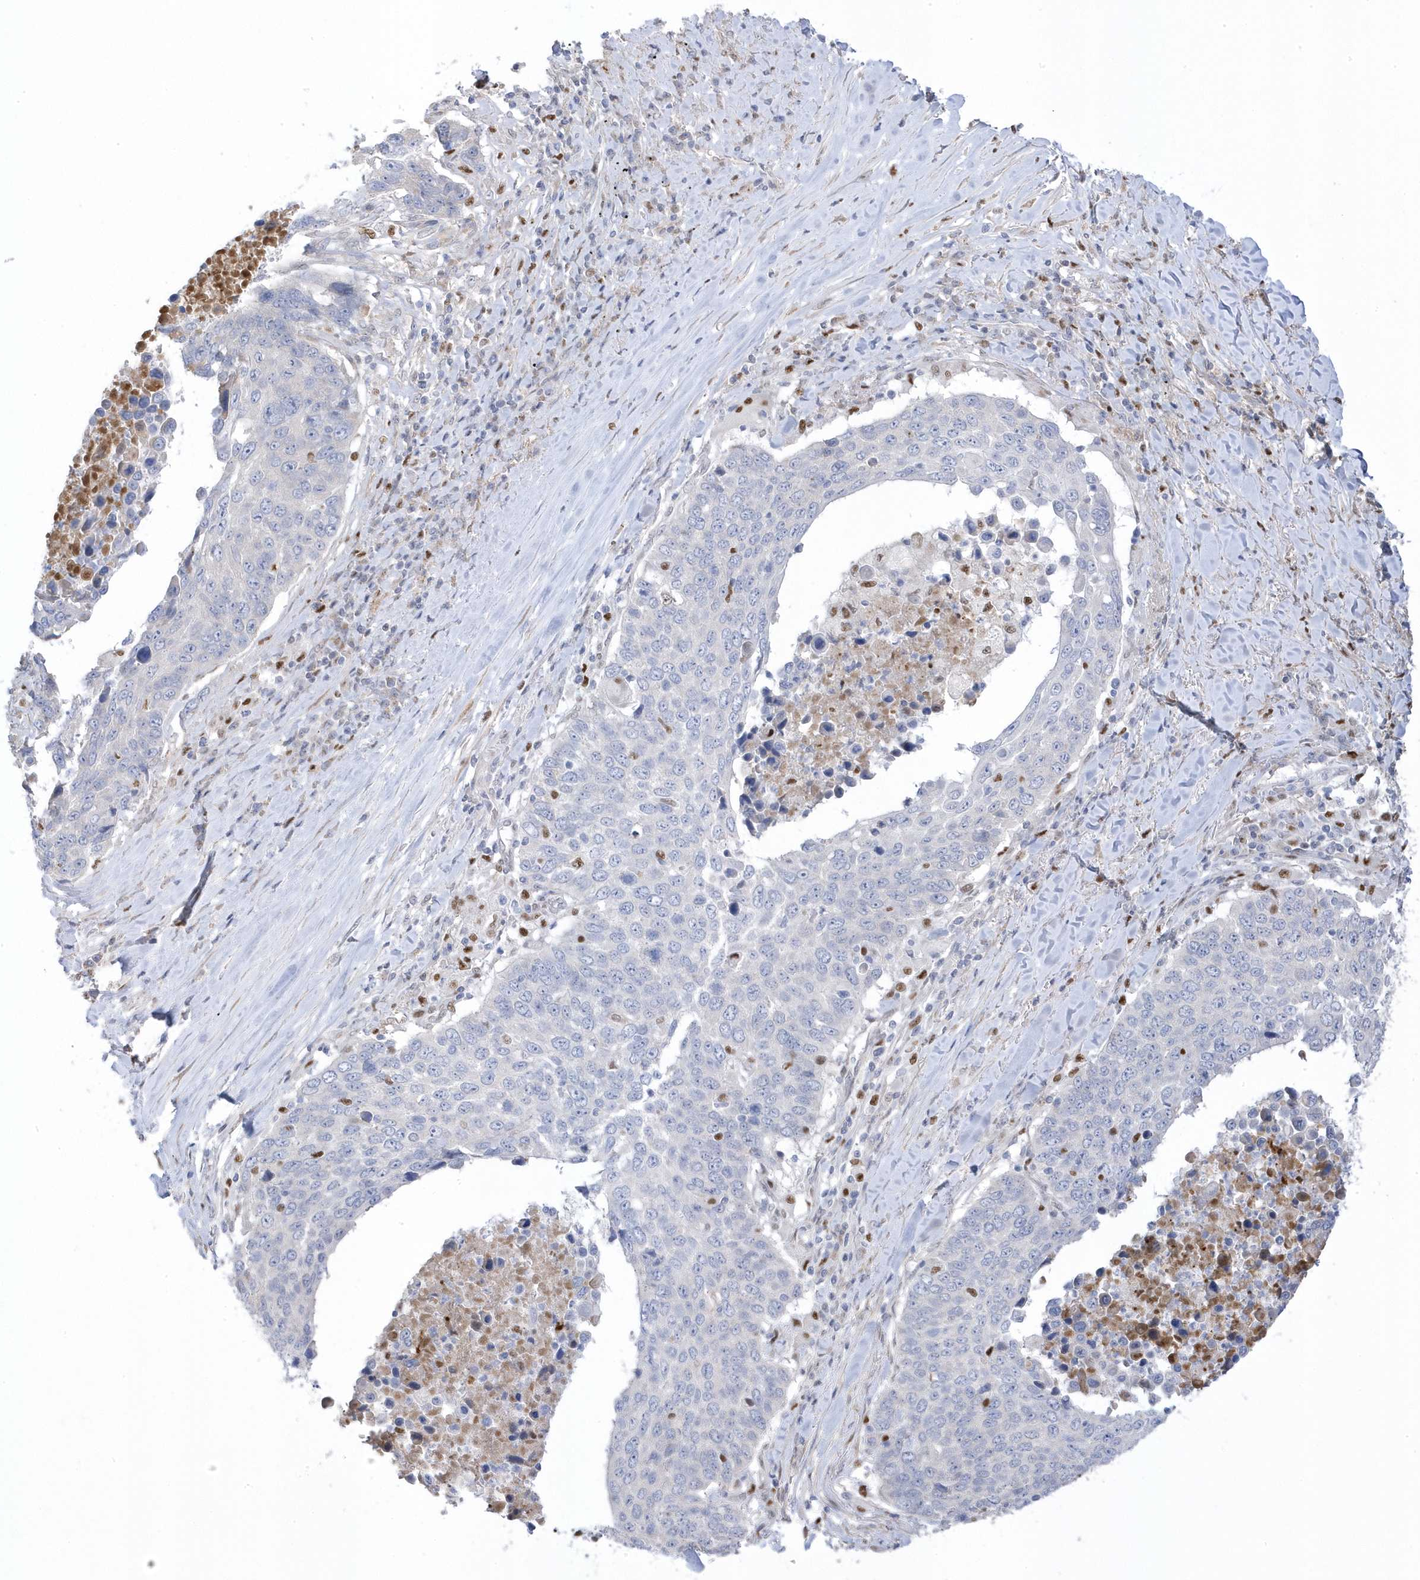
{"staining": {"intensity": "negative", "quantity": "none", "location": "none"}, "tissue": "lung cancer", "cell_type": "Tumor cells", "image_type": "cancer", "snomed": [{"axis": "morphology", "description": "Squamous cell carcinoma, NOS"}, {"axis": "topography", "description": "Lung"}], "caption": "This is an immunohistochemistry micrograph of squamous cell carcinoma (lung). There is no positivity in tumor cells.", "gene": "GTPBP6", "patient": {"sex": "male", "age": 66}}